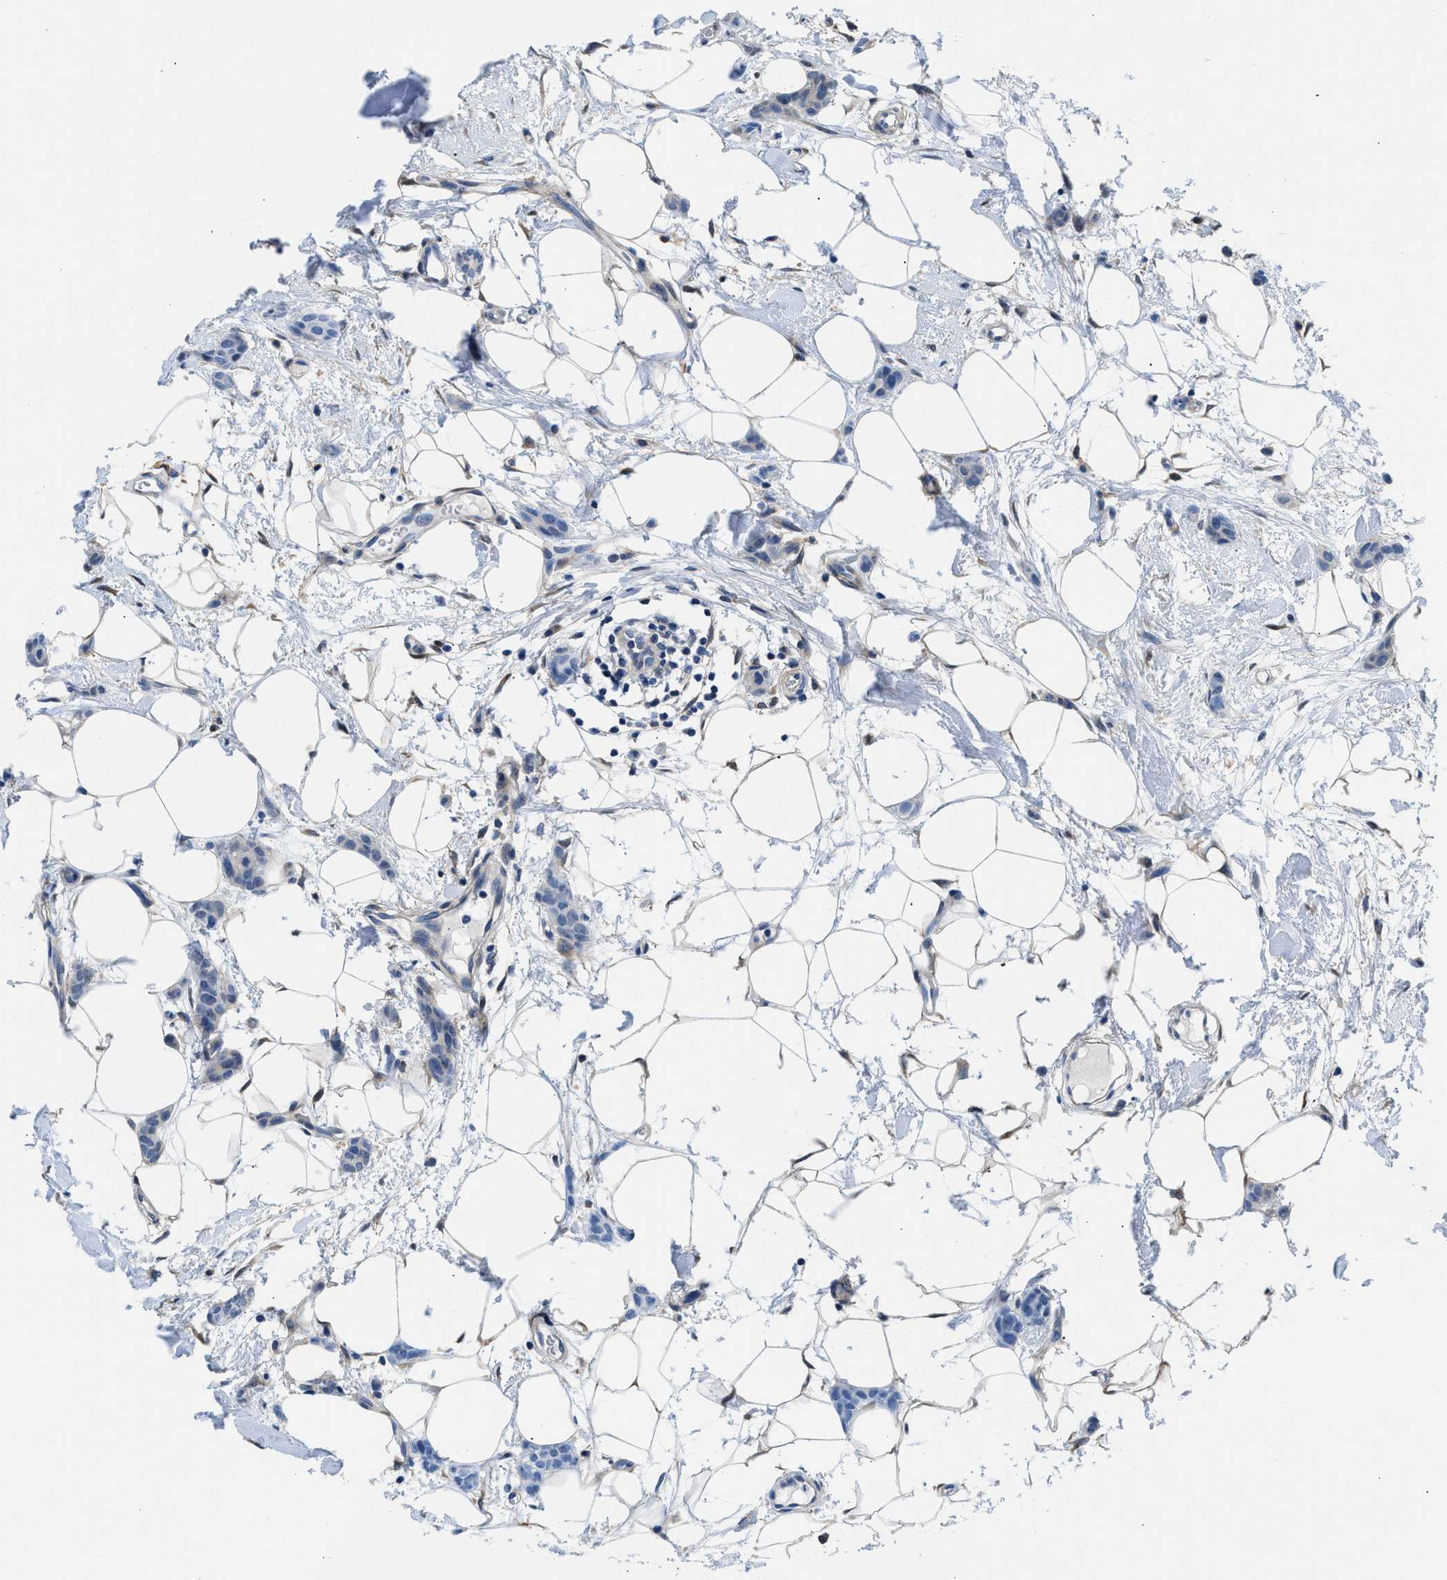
{"staining": {"intensity": "negative", "quantity": "none", "location": "none"}, "tissue": "breast cancer", "cell_type": "Tumor cells", "image_type": "cancer", "snomed": [{"axis": "morphology", "description": "Lobular carcinoma"}, {"axis": "topography", "description": "Skin"}, {"axis": "topography", "description": "Breast"}], "caption": "Tumor cells are negative for brown protein staining in breast cancer.", "gene": "CBR1", "patient": {"sex": "female", "age": 46}}